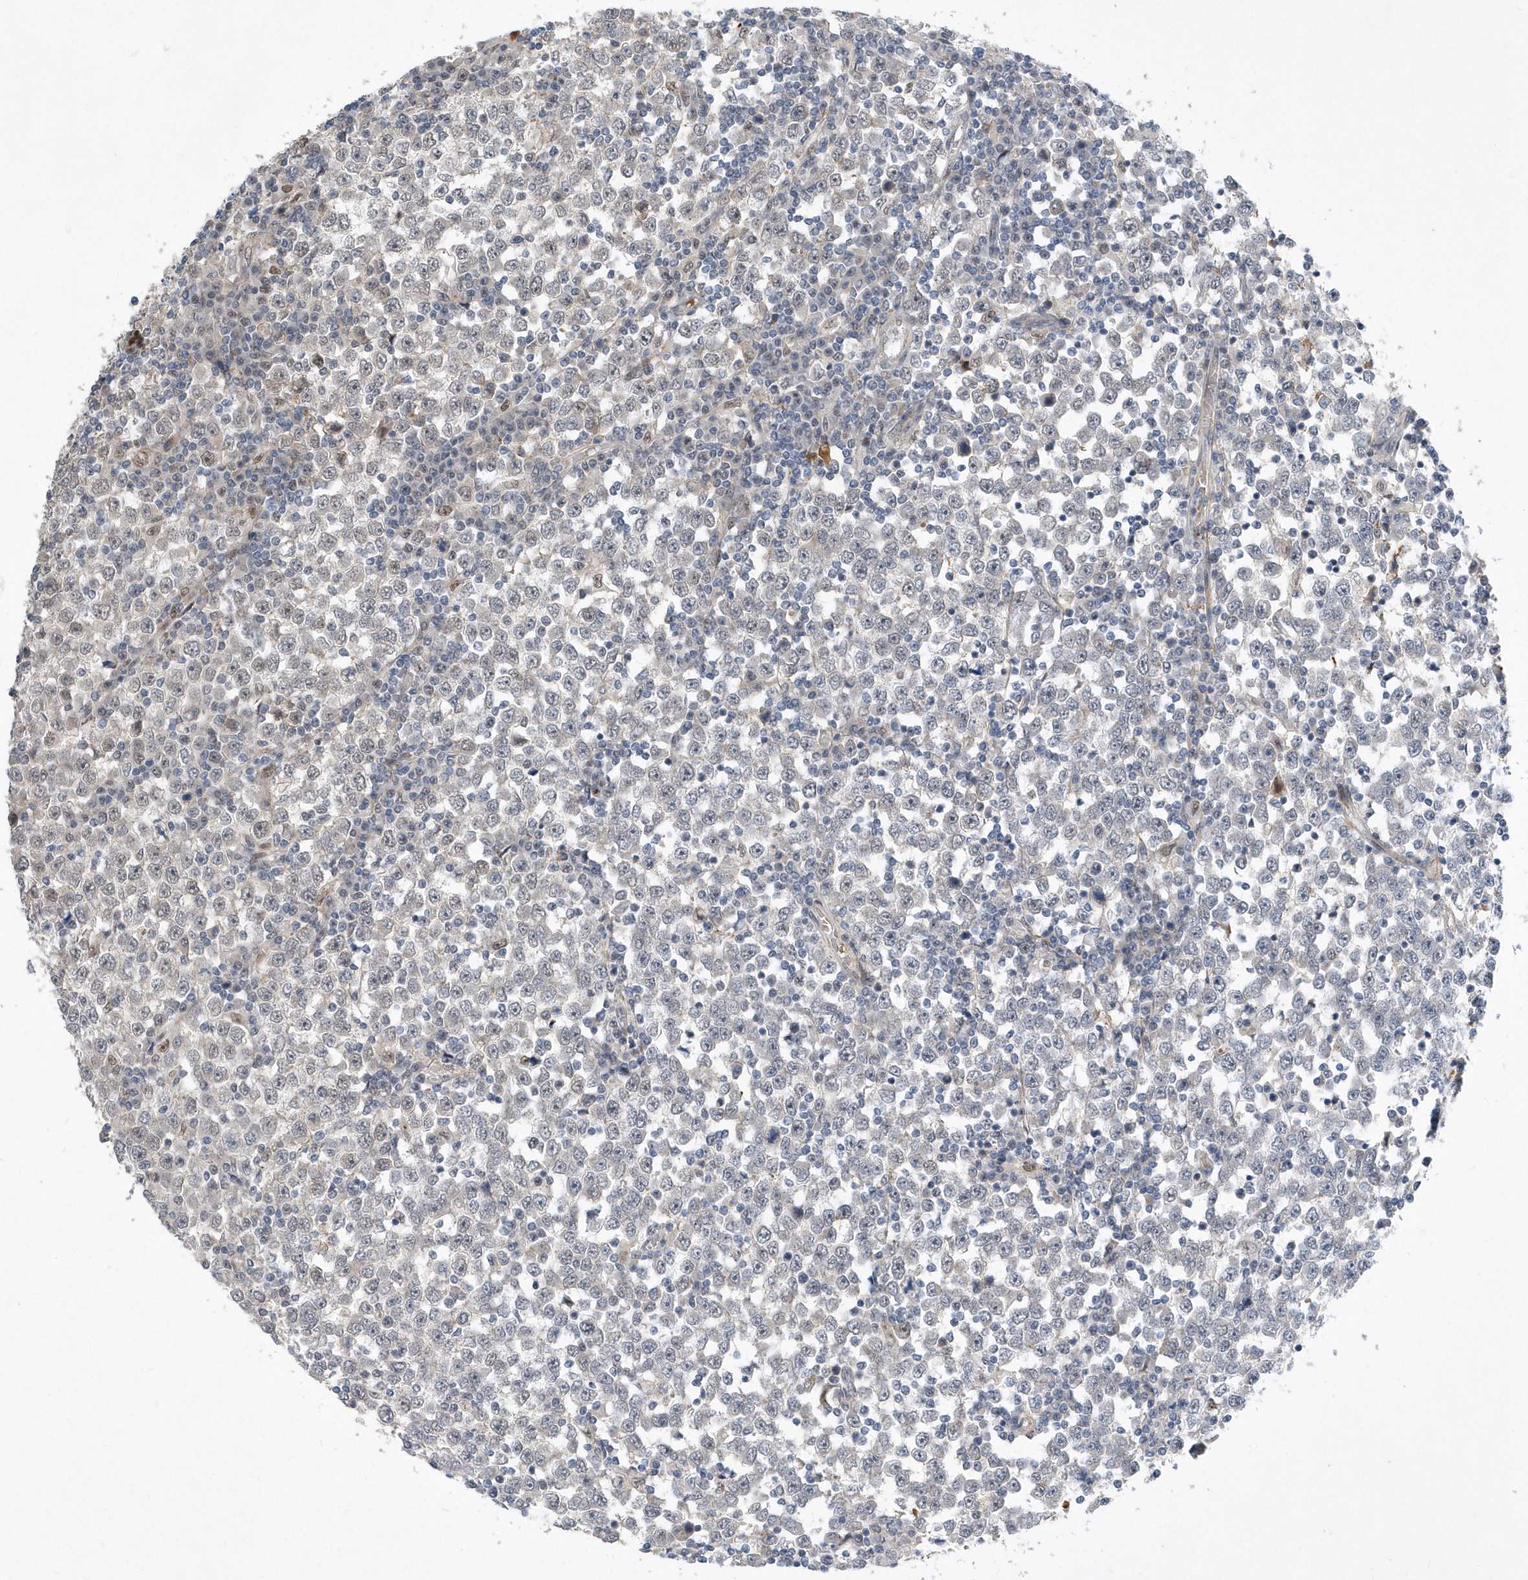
{"staining": {"intensity": "weak", "quantity": "<25%", "location": "nuclear"}, "tissue": "testis cancer", "cell_type": "Tumor cells", "image_type": "cancer", "snomed": [{"axis": "morphology", "description": "Seminoma, NOS"}, {"axis": "topography", "description": "Testis"}], "caption": "Tumor cells show no significant positivity in testis cancer.", "gene": "FAM217A", "patient": {"sex": "male", "age": 65}}